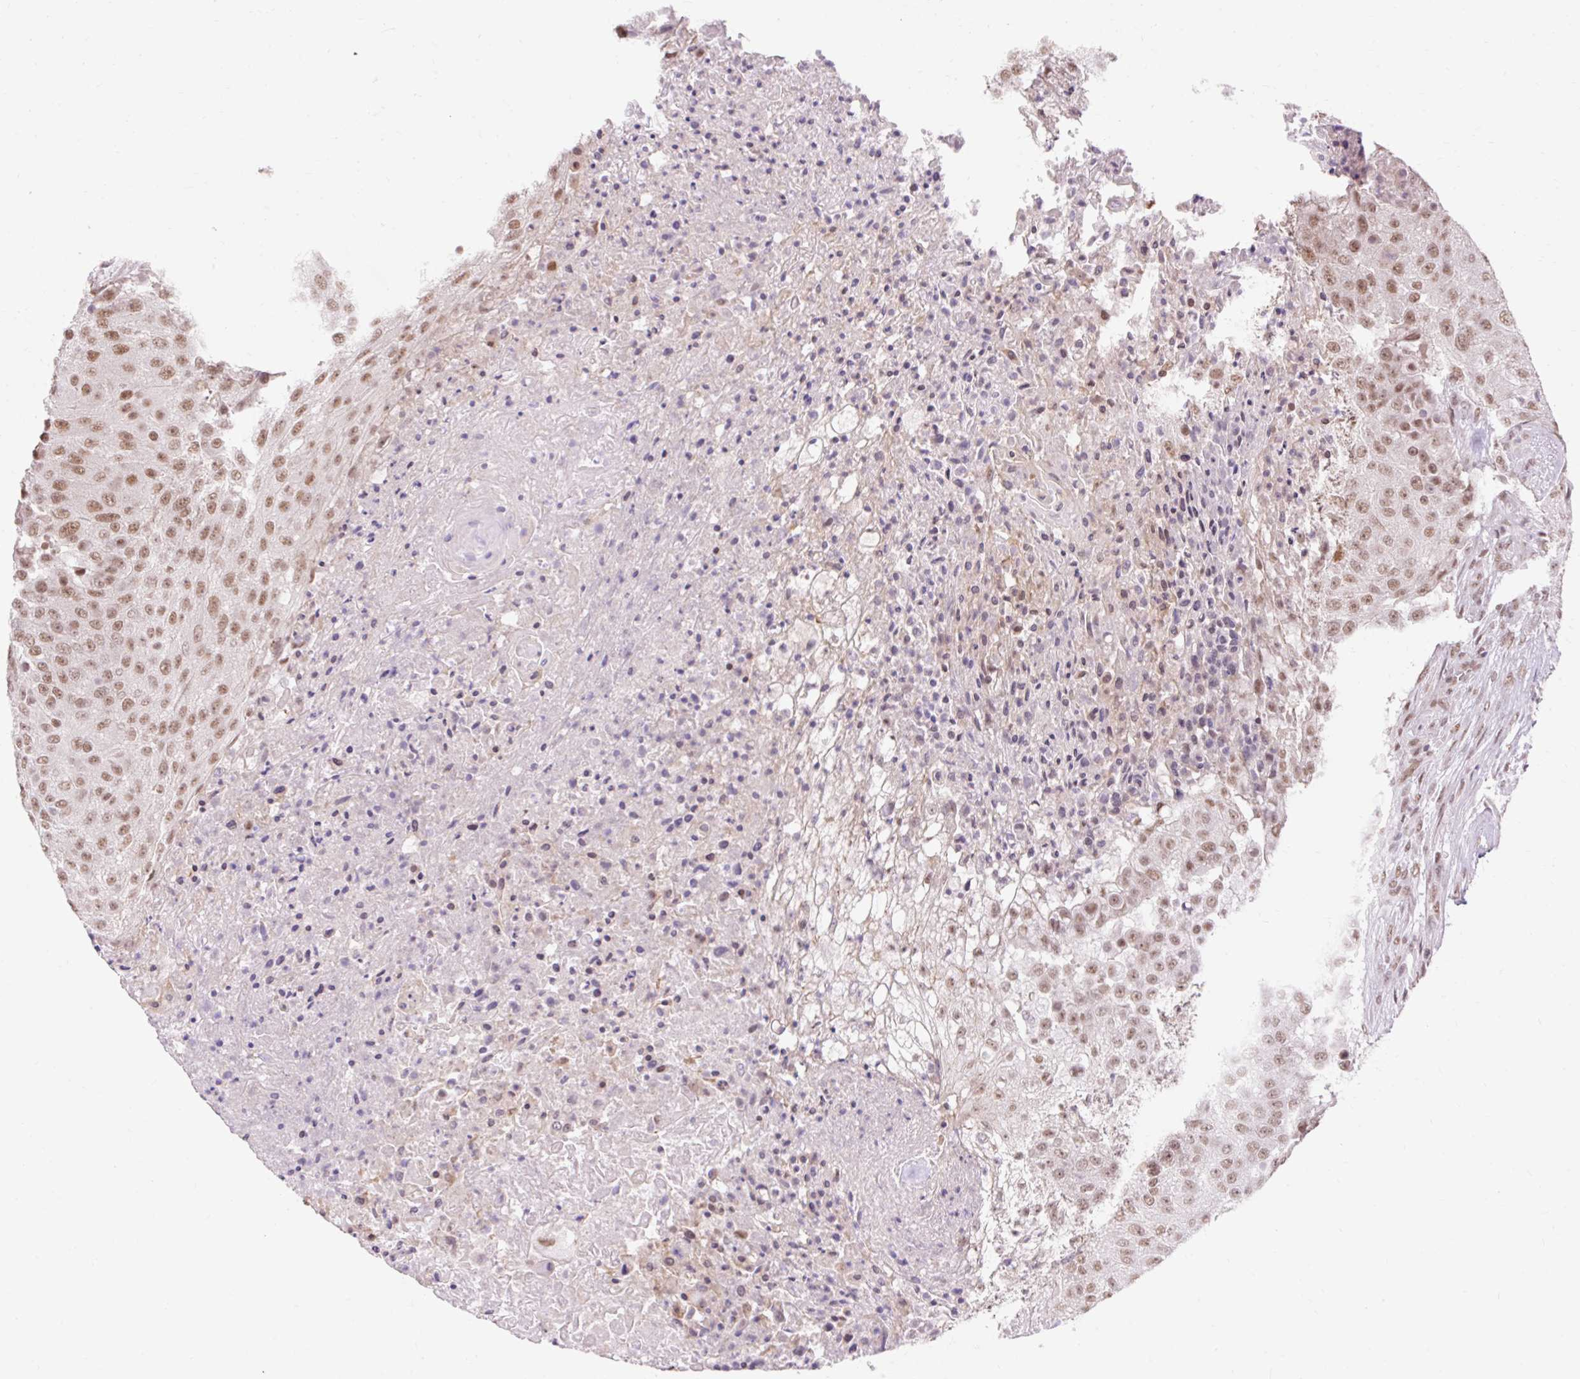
{"staining": {"intensity": "moderate", "quantity": ">75%", "location": "nuclear"}, "tissue": "urothelial cancer", "cell_type": "Tumor cells", "image_type": "cancer", "snomed": [{"axis": "morphology", "description": "Urothelial carcinoma, High grade"}, {"axis": "topography", "description": "Urinary bladder"}], "caption": "Immunohistochemistry micrograph of neoplastic tissue: human high-grade urothelial carcinoma stained using immunohistochemistry (IHC) exhibits medium levels of moderate protein expression localized specifically in the nuclear of tumor cells, appearing as a nuclear brown color.", "gene": "NPIPB12", "patient": {"sex": "female", "age": 63}}